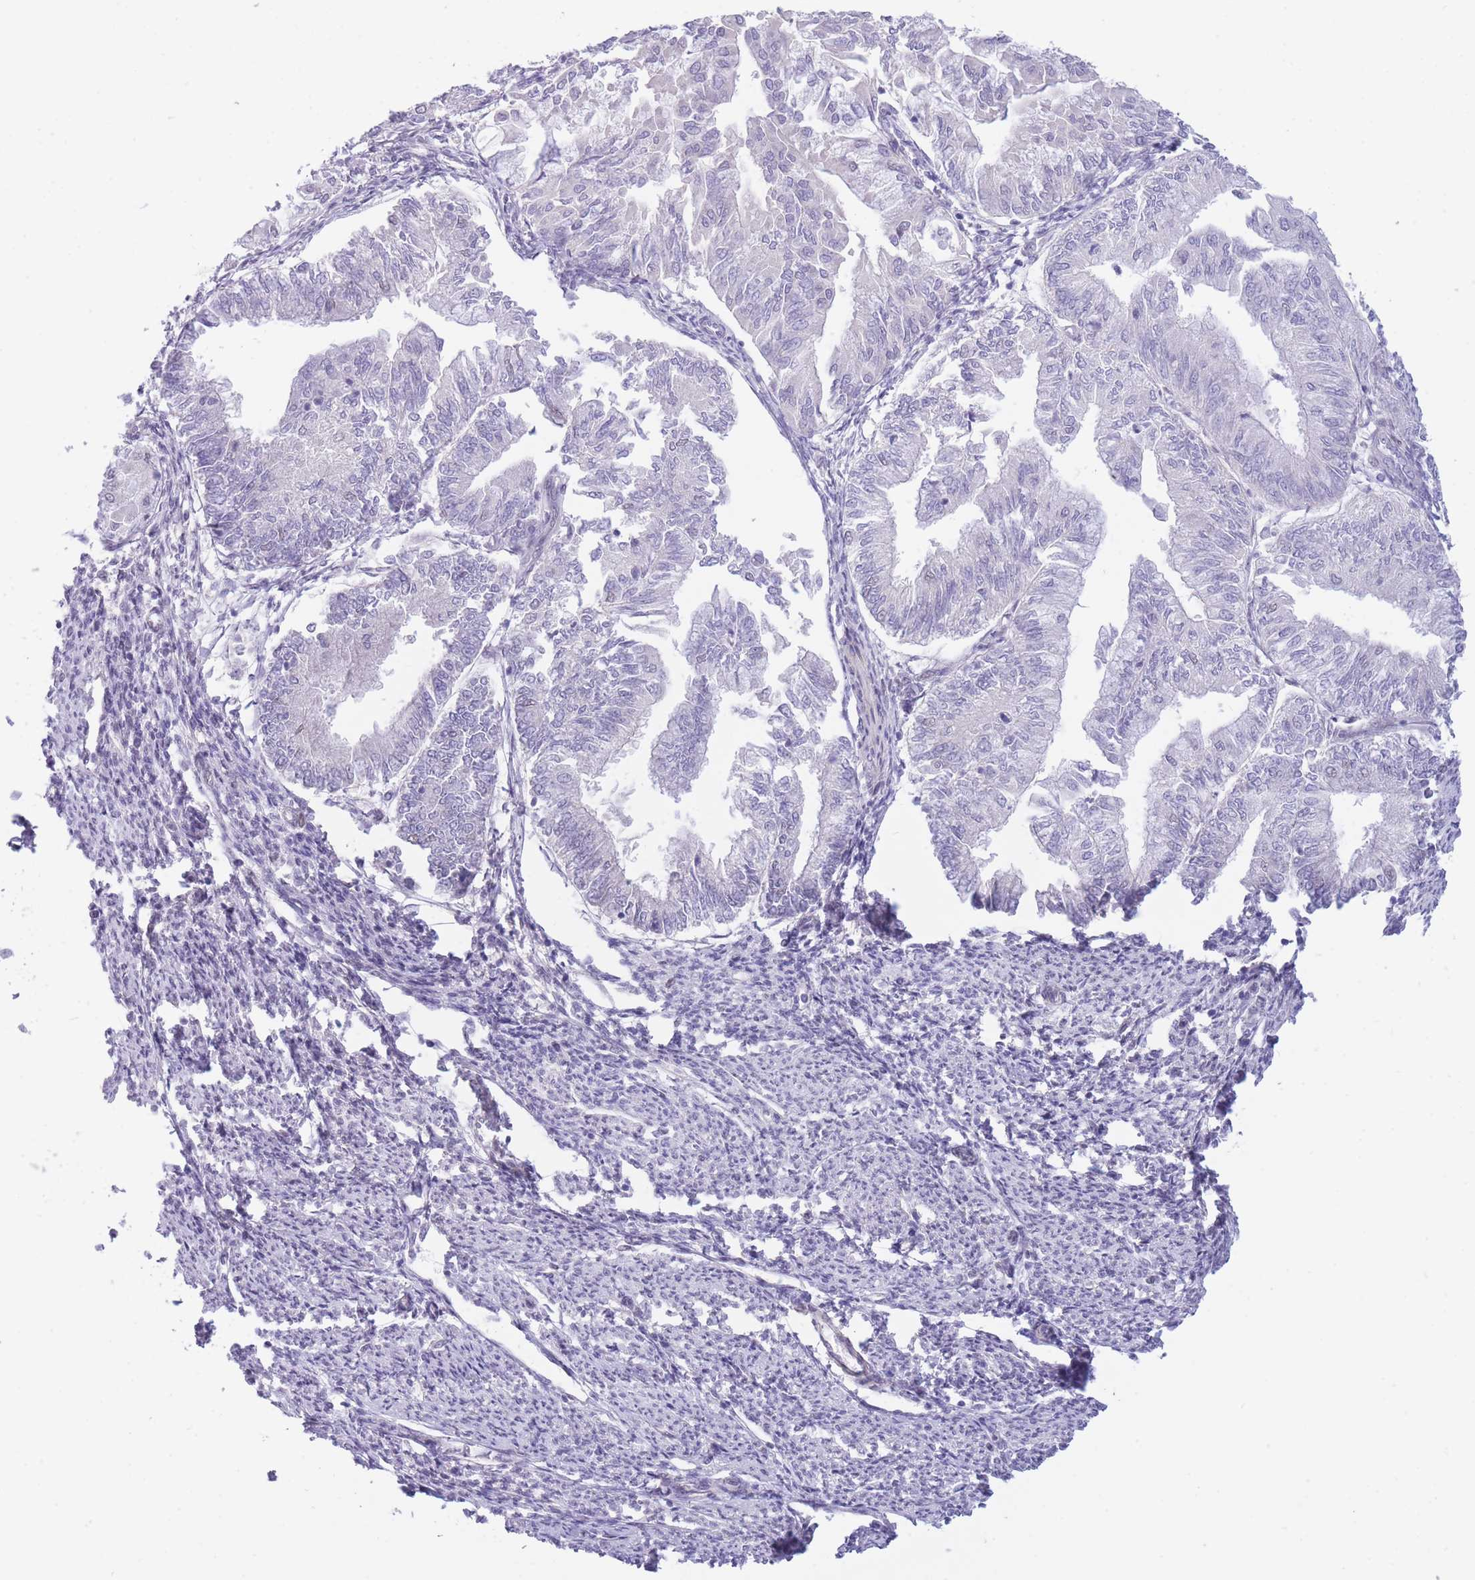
{"staining": {"intensity": "negative", "quantity": "none", "location": "none"}, "tissue": "smooth muscle", "cell_type": "Smooth muscle cells", "image_type": "normal", "snomed": [{"axis": "morphology", "description": "Normal tissue, NOS"}, {"axis": "topography", "description": "Smooth muscle"}, {"axis": "topography", "description": "Uterus"}], "caption": "DAB immunohistochemical staining of benign smooth muscle exhibits no significant staining in smooth muscle cells.", "gene": "FBXO46", "patient": {"sex": "female", "age": 59}}